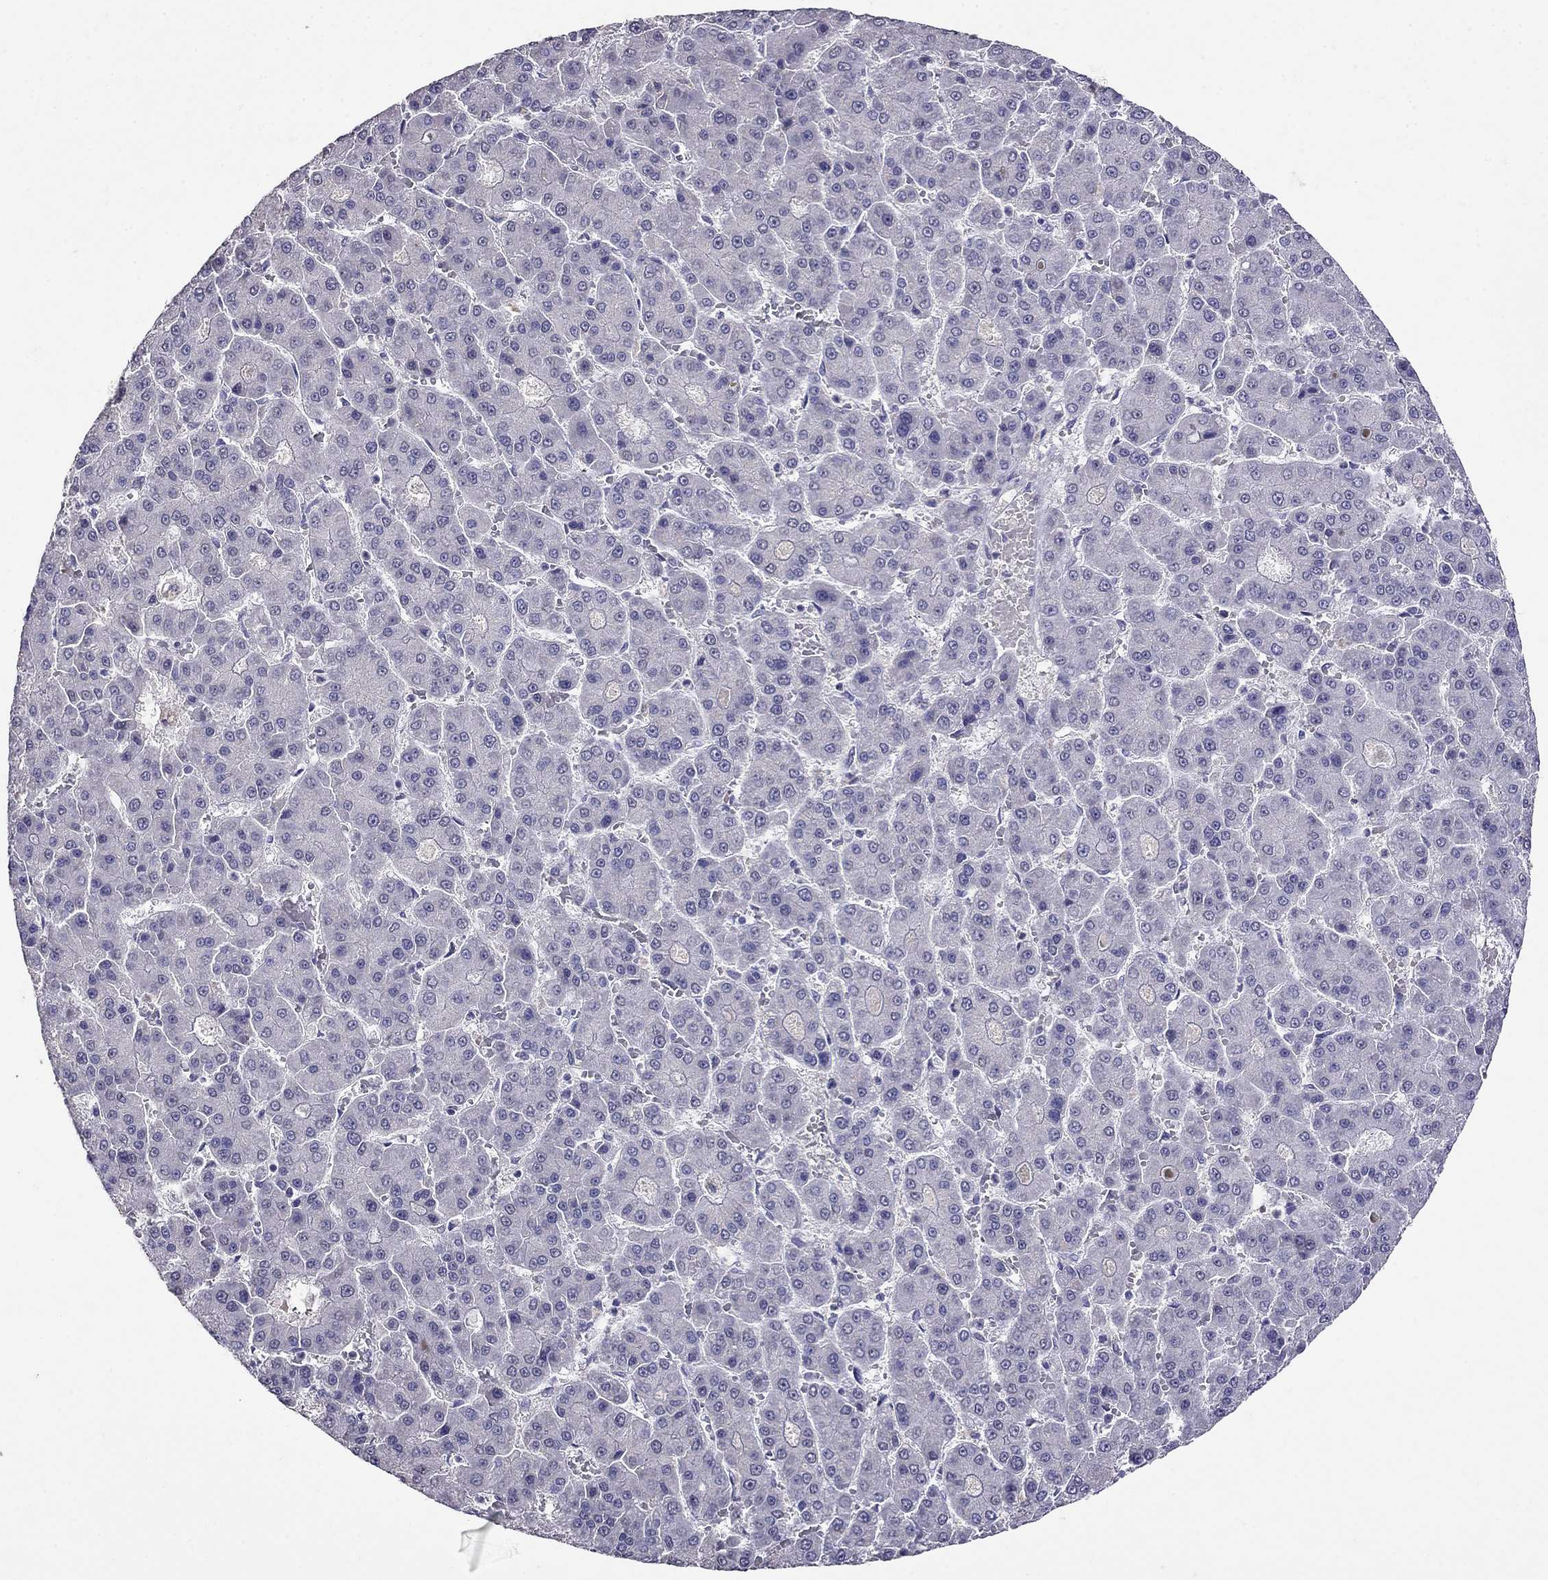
{"staining": {"intensity": "negative", "quantity": "none", "location": "none"}, "tissue": "liver cancer", "cell_type": "Tumor cells", "image_type": "cancer", "snomed": [{"axis": "morphology", "description": "Carcinoma, Hepatocellular, NOS"}, {"axis": "topography", "description": "Liver"}], "caption": "IHC micrograph of neoplastic tissue: human liver cancer stained with DAB demonstrates no significant protein positivity in tumor cells.", "gene": "CD8B", "patient": {"sex": "male", "age": 70}}